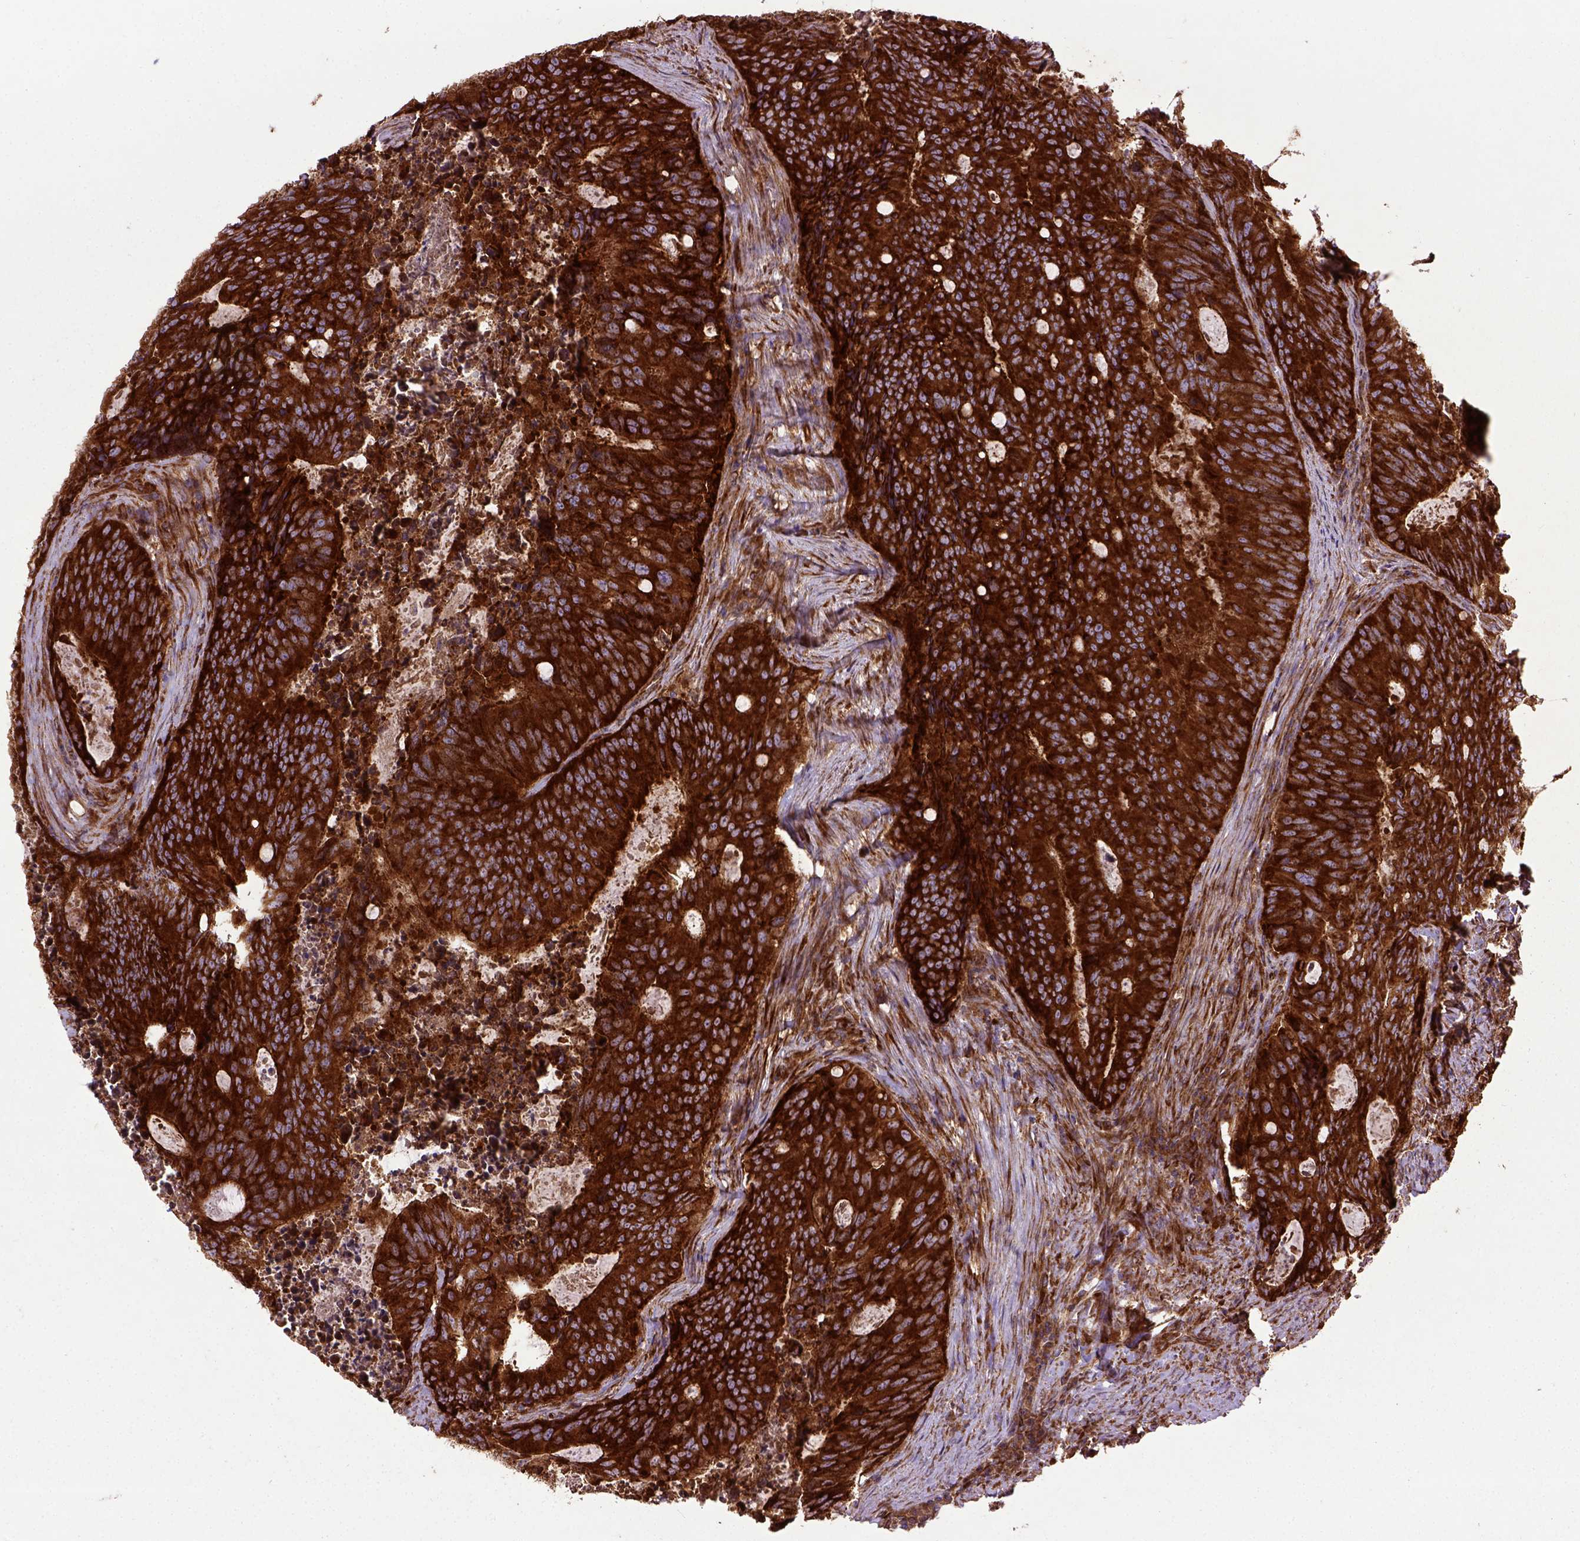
{"staining": {"intensity": "strong", "quantity": ">75%", "location": "cytoplasmic/membranous"}, "tissue": "colorectal cancer", "cell_type": "Tumor cells", "image_type": "cancer", "snomed": [{"axis": "morphology", "description": "Adenocarcinoma, NOS"}, {"axis": "topography", "description": "Colon"}], "caption": "Protein positivity by IHC exhibits strong cytoplasmic/membranous staining in about >75% of tumor cells in adenocarcinoma (colorectal).", "gene": "CAPRIN1", "patient": {"sex": "male", "age": 67}}